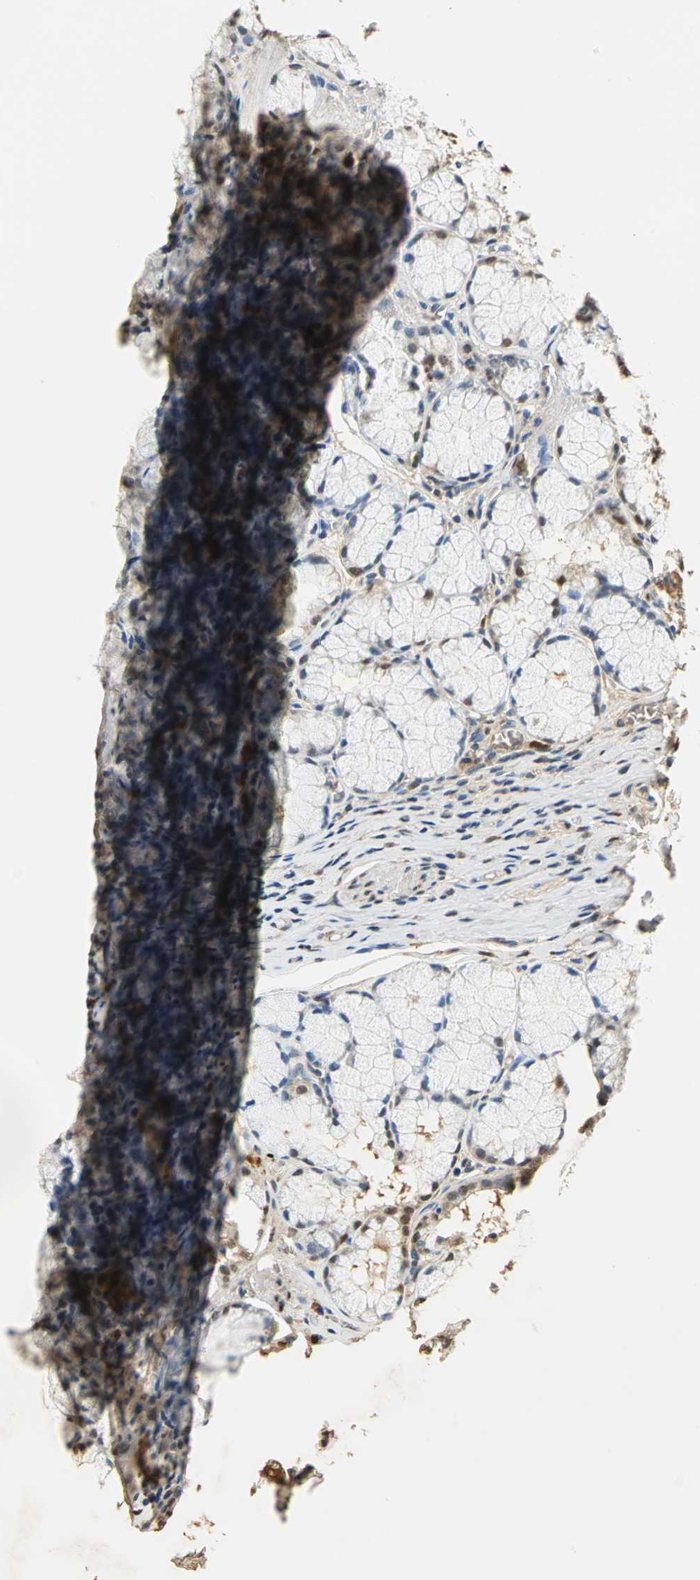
{"staining": {"intensity": "moderate", "quantity": ">75%", "location": "cytoplasmic/membranous"}, "tissue": "stomach", "cell_type": "Glandular cells", "image_type": "normal", "snomed": [{"axis": "morphology", "description": "Normal tissue, NOS"}, {"axis": "topography", "description": "Stomach, lower"}], "caption": "IHC of normal stomach exhibits medium levels of moderate cytoplasmic/membranous positivity in about >75% of glandular cells. The staining was performed using DAB, with brown indicating positive protein expression. Nuclei are stained blue with hematoxylin.", "gene": "GAPDH", "patient": {"sex": "male", "age": 56}}